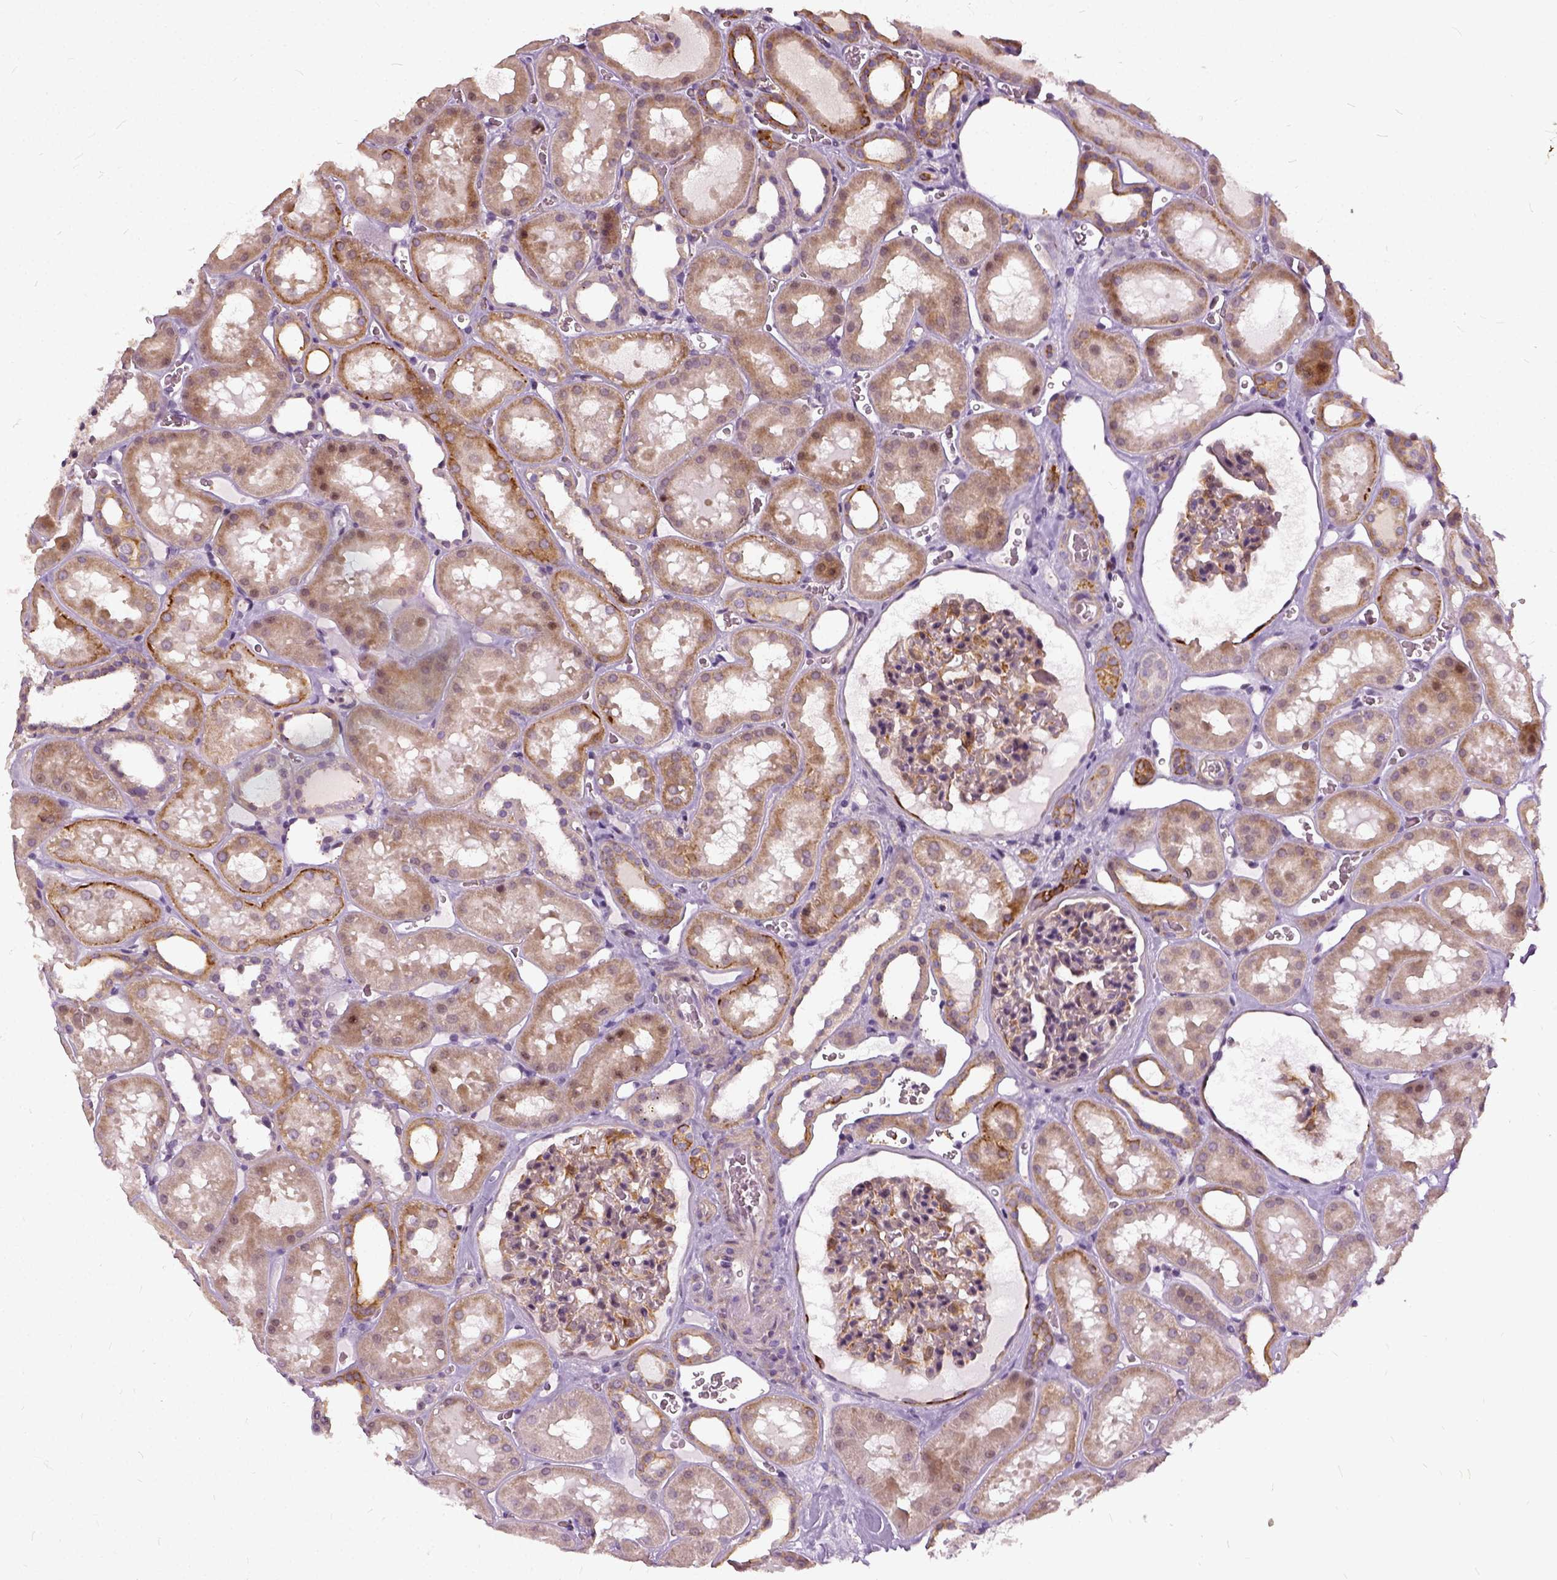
{"staining": {"intensity": "moderate", "quantity": "25%-75%", "location": "cytoplasmic/membranous"}, "tissue": "kidney", "cell_type": "Cells in glomeruli", "image_type": "normal", "snomed": [{"axis": "morphology", "description": "Normal tissue, NOS"}, {"axis": "topography", "description": "Kidney"}], "caption": "Immunohistochemistry of normal human kidney demonstrates medium levels of moderate cytoplasmic/membranous positivity in approximately 25%-75% of cells in glomeruli.", "gene": "ILRUN", "patient": {"sex": "female", "age": 41}}